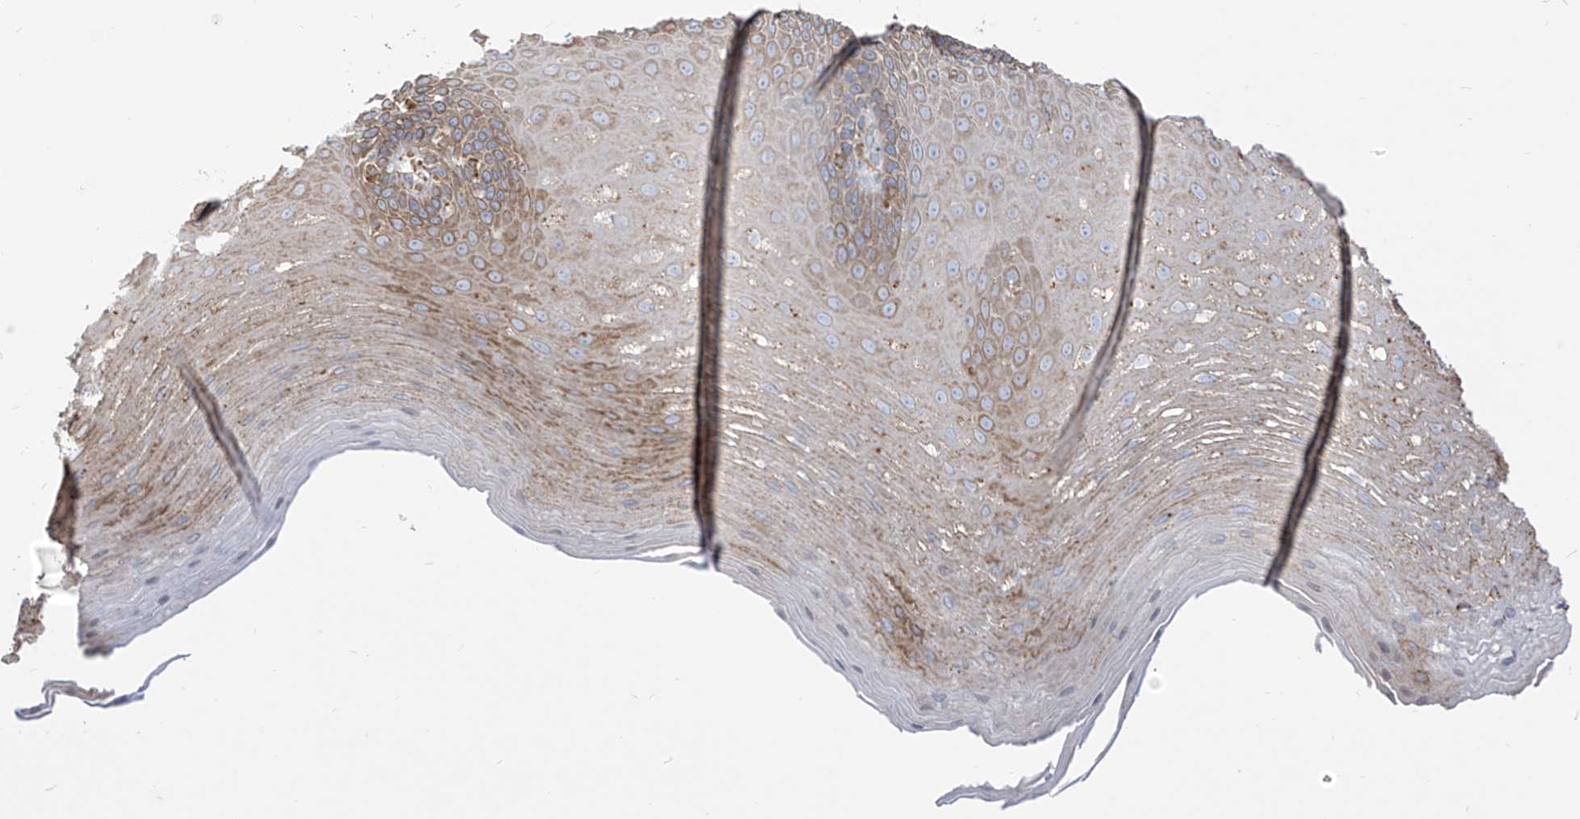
{"staining": {"intensity": "moderate", "quantity": "<25%", "location": "cytoplasmic/membranous"}, "tissue": "esophagus", "cell_type": "Squamous epithelial cells", "image_type": "normal", "snomed": [{"axis": "morphology", "description": "Normal tissue, NOS"}, {"axis": "topography", "description": "Esophagus"}], "caption": "Moderate cytoplasmic/membranous positivity is seen in about <25% of squamous epithelial cells in benign esophagus.", "gene": "PDIA6", "patient": {"sex": "male", "age": 62}}